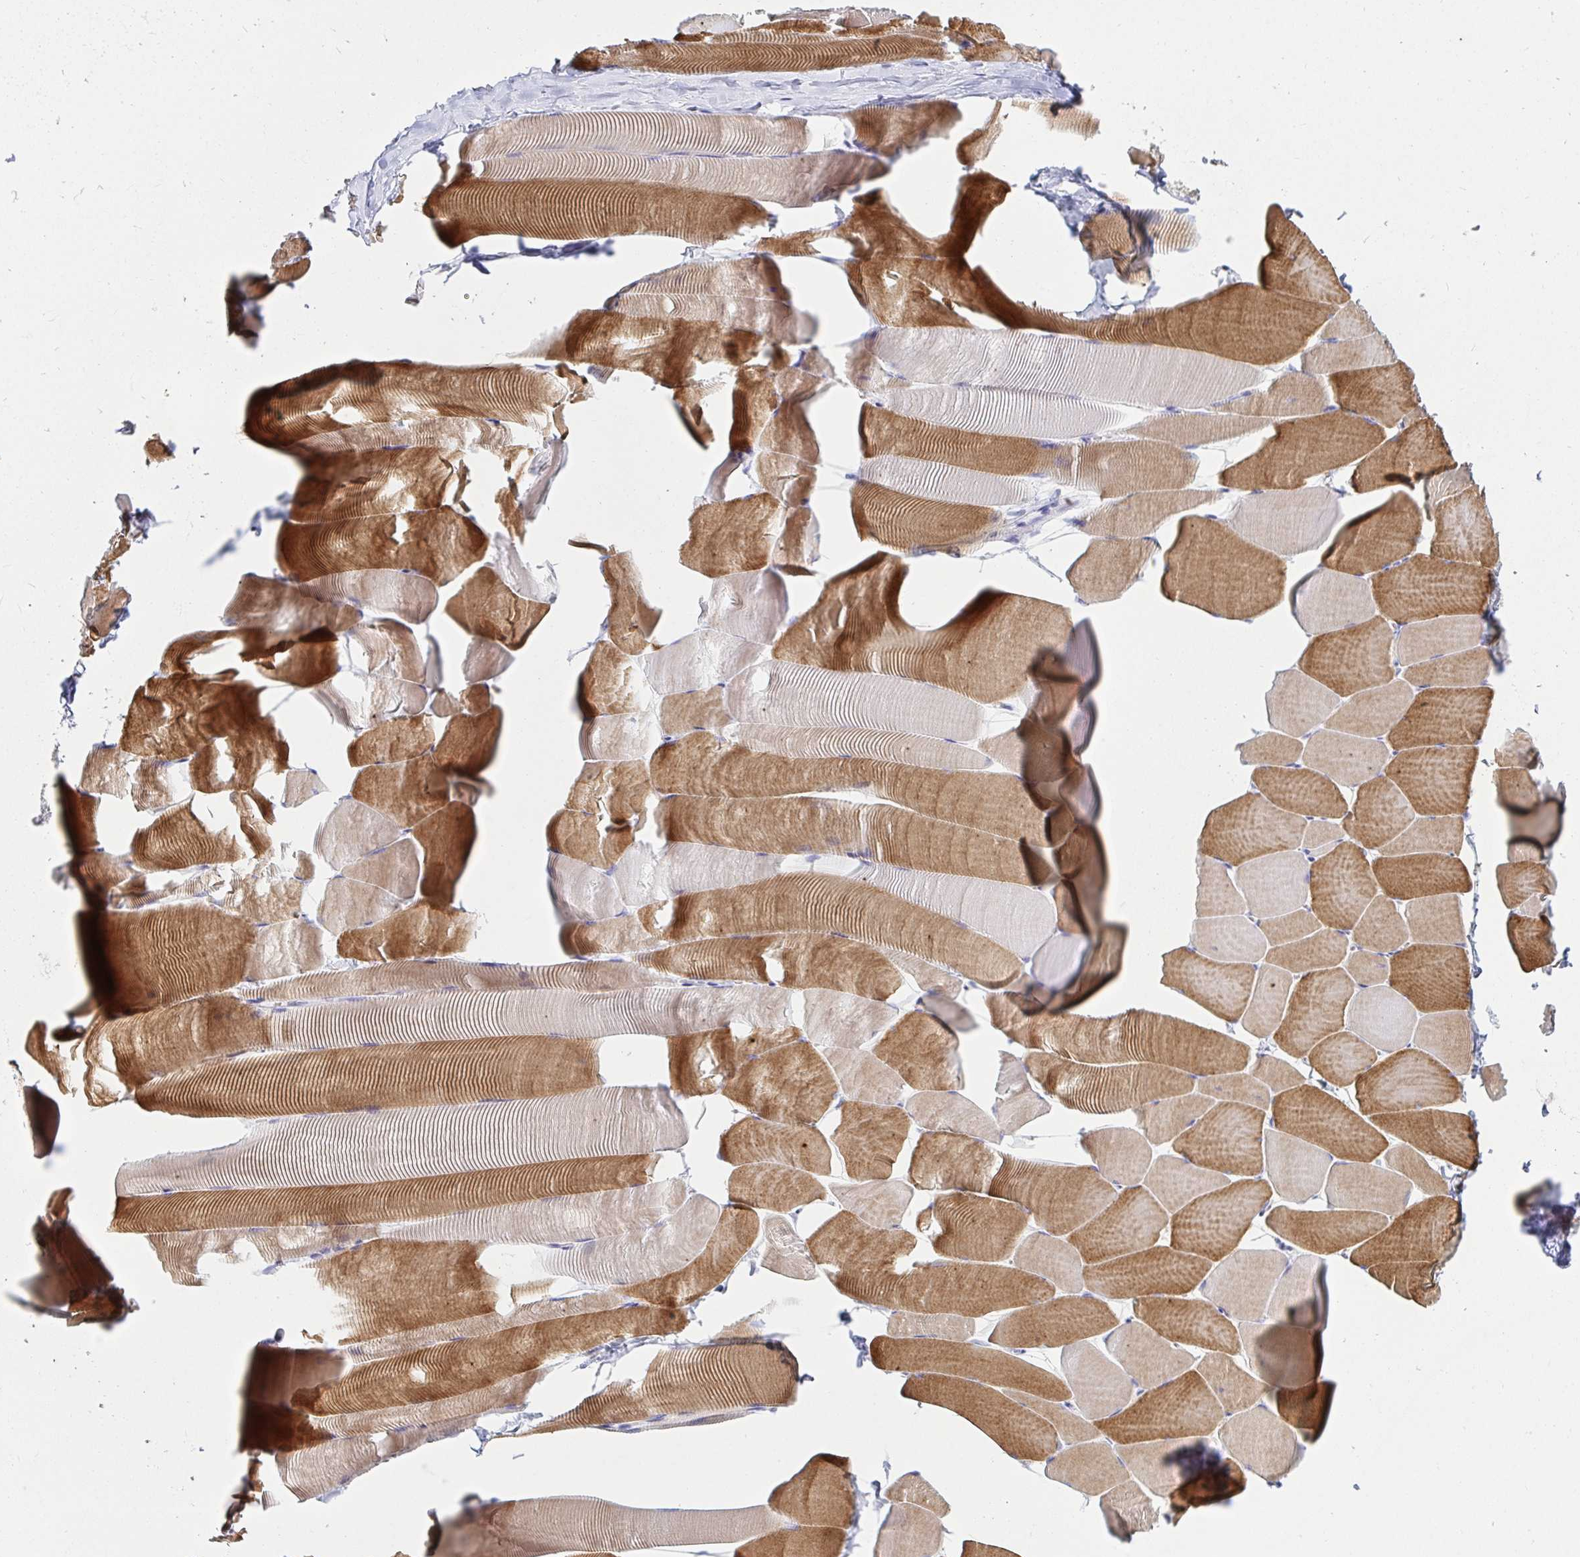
{"staining": {"intensity": "strong", "quantity": "25%-75%", "location": "cytoplasmic/membranous"}, "tissue": "skeletal muscle", "cell_type": "Myocytes", "image_type": "normal", "snomed": [{"axis": "morphology", "description": "Normal tissue, NOS"}, {"axis": "topography", "description": "Skeletal muscle"}], "caption": "Immunohistochemistry (IHC) histopathology image of unremarkable skeletal muscle: human skeletal muscle stained using immunohistochemistry exhibits high levels of strong protein expression localized specifically in the cytoplasmic/membranous of myocytes, appearing as a cytoplasmic/membranous brown color.", "gene": "OR10K1", "patient": {"sex": "male", "age": 25}}